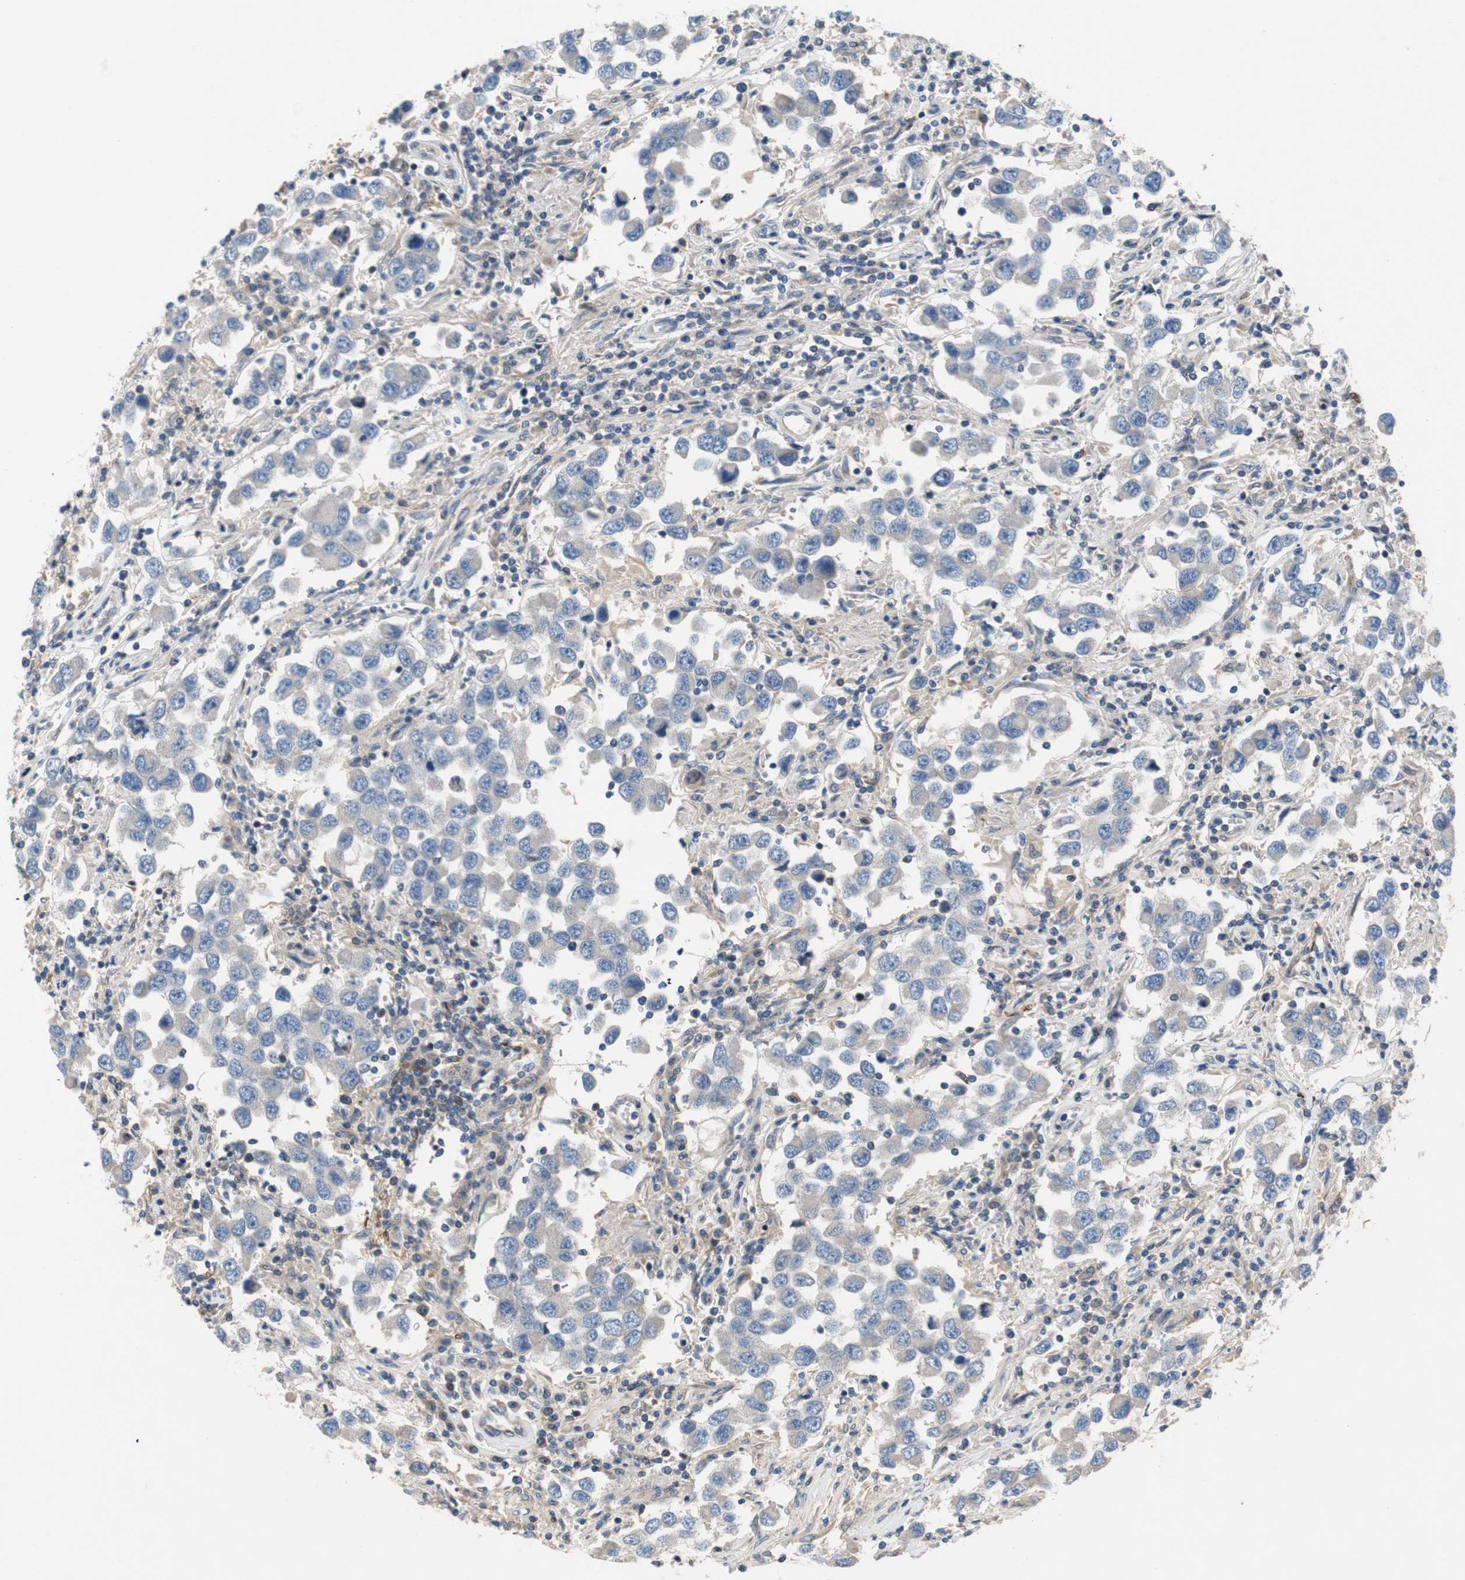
{"staining": {"intensity": "negative", "quantity": "none", "location": "none"}, "tissue": "testis cancer", "cell_type": "Tumor cells", "image_type": "cancer", "snomed": [{"axis": "morphology", "description": "Carcinoma, Embryonal, NOS"}, {"axis": "topography", "description": "Testis"}], "caption": "Immunohistochemical staining of human testis cancer displays no significant positivity in tumor cells.", "gene": "RELB", "patient": {"sex": "male", "age": 21}}